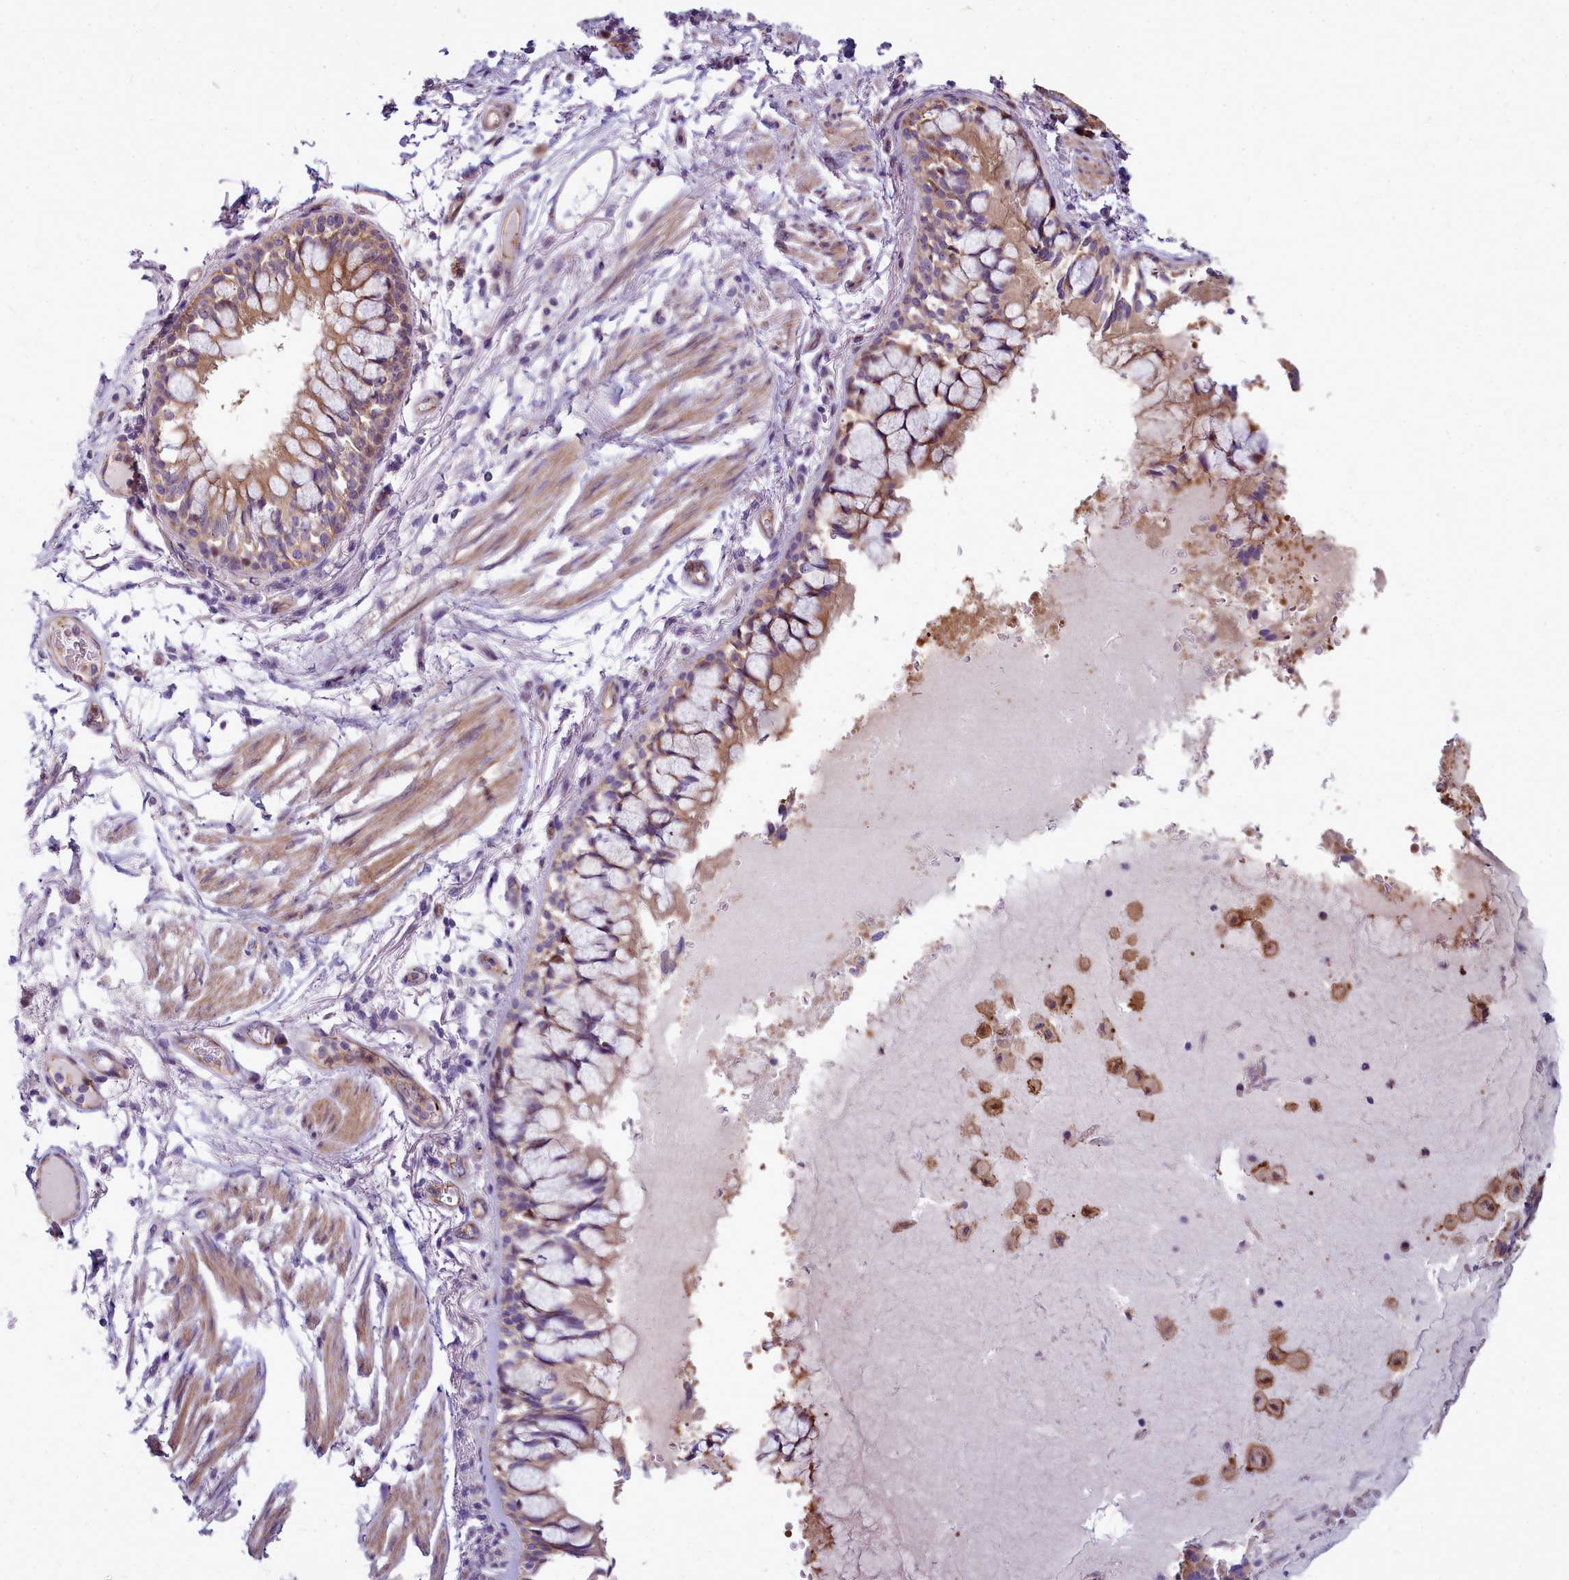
{"staining": {"intensity": "moderate", "quantity": ">75%", "location": "cytoplasmic/membranous"}, "tissue": "bronchus", "cell_type": "Respiratory epithelial cells", "image_type": "normal", "snomed": [{"axis": "morphology", "description": "Normal tissue, NOS"}, {"axis": "topography", "description": "Bronchus"}], "caption": "Immunohistochemical staining of unremarkable bronchus exhibits medium levels of moderate cytoplasmic/membranous staining in approximately >75% of respiratory epithelial cells. (Stains: DAB (3,3'-diaminobenzidine) in brown, nuclei in blue, Microscopy: brightfield microscopy at high magnification).", "gene": "TTC5", "patient": {"sex": "male", "age": 70}}